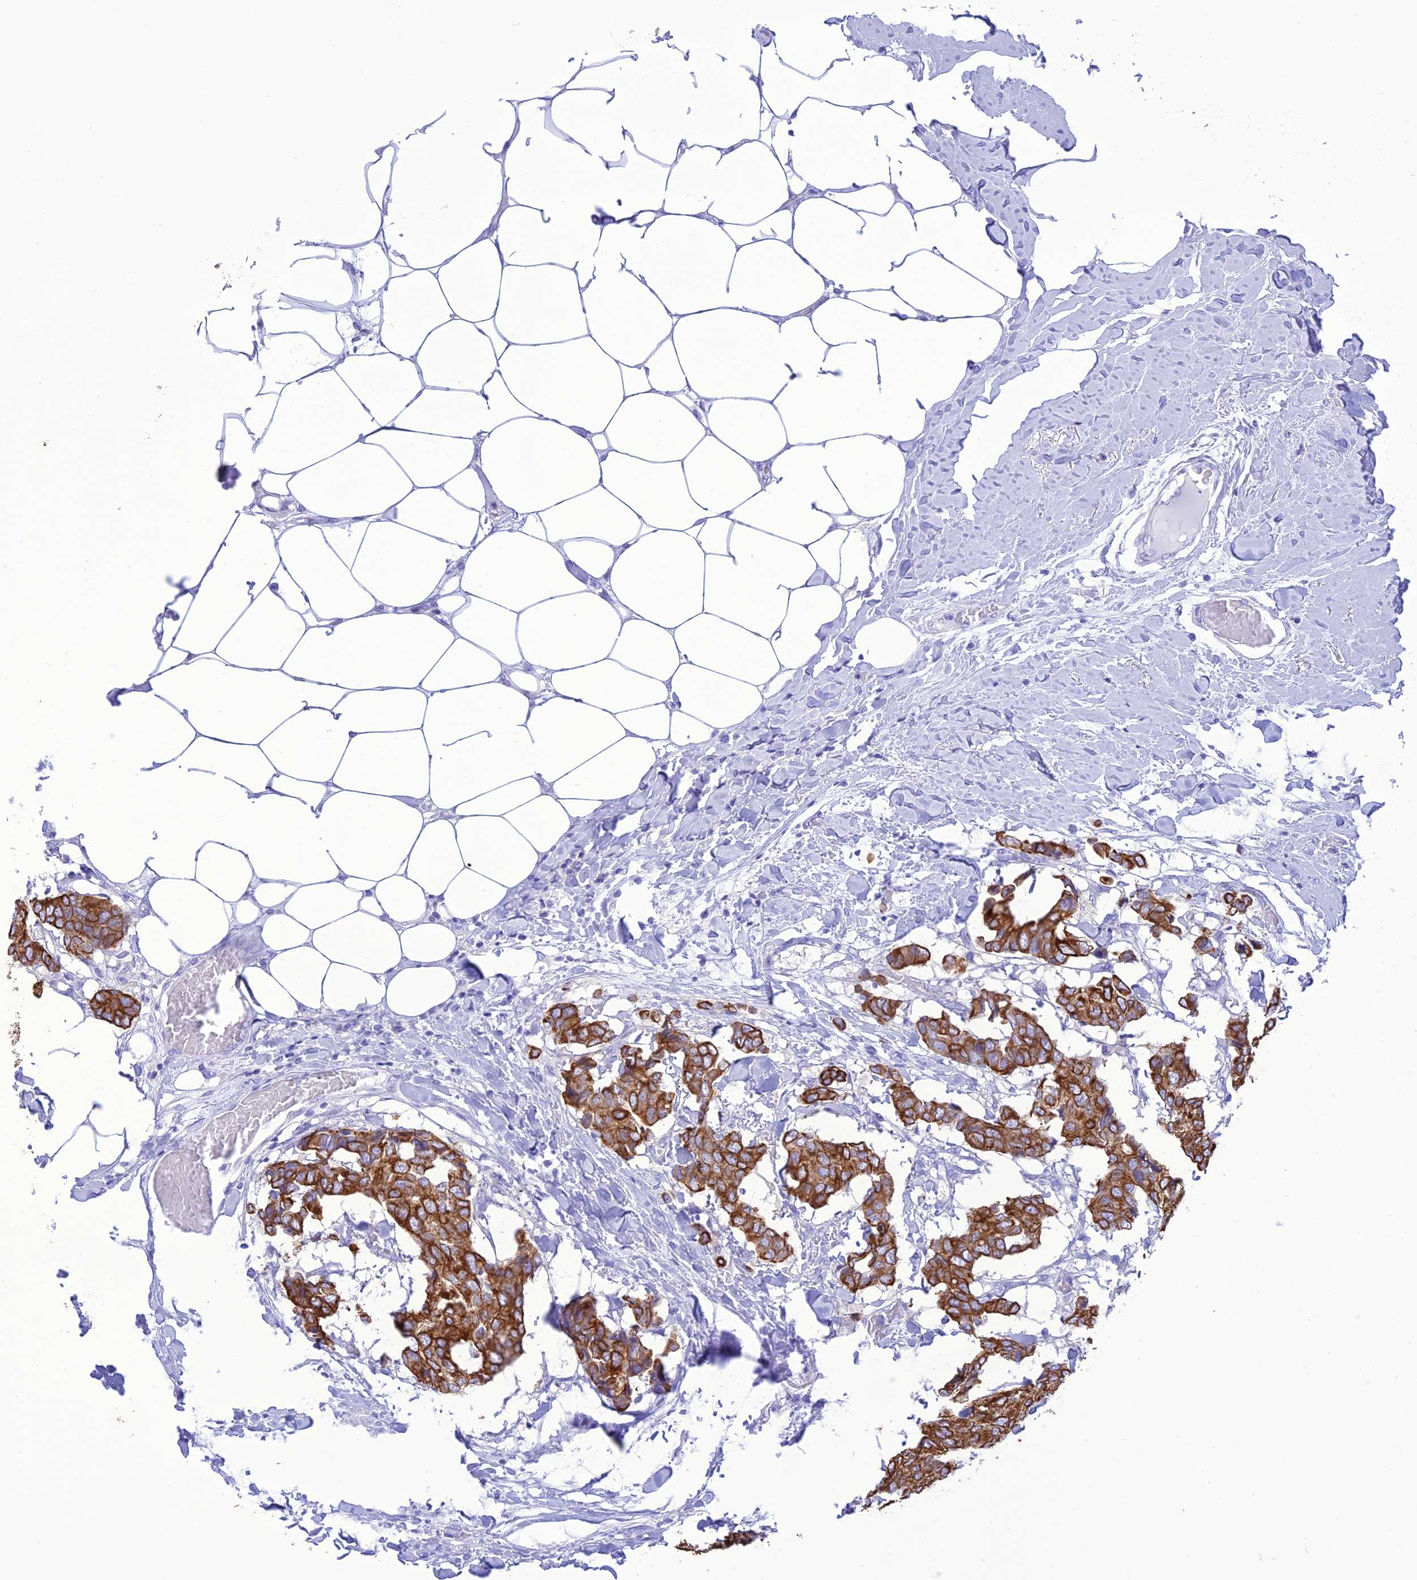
{"staining": {"intensity": "strong", "quantity": ">75%", "location": "cytoplasmic/membranous"}, "tissue": "breast cancer", "cell_type": "Tumor cells", "image_type": "cancer", "snomed": [{"axis": "morphology", "description": "Duct carcinoma"}, {"axis": "topography", "description": "Breast"}], "caption": "Immunohistochemical staining of breast cancer displays strong cytoplasmic/membranous protein expression in about >75% of tumor cells.", "gene": "VPS52", "patient": {"sex": "female", "age": 75}}